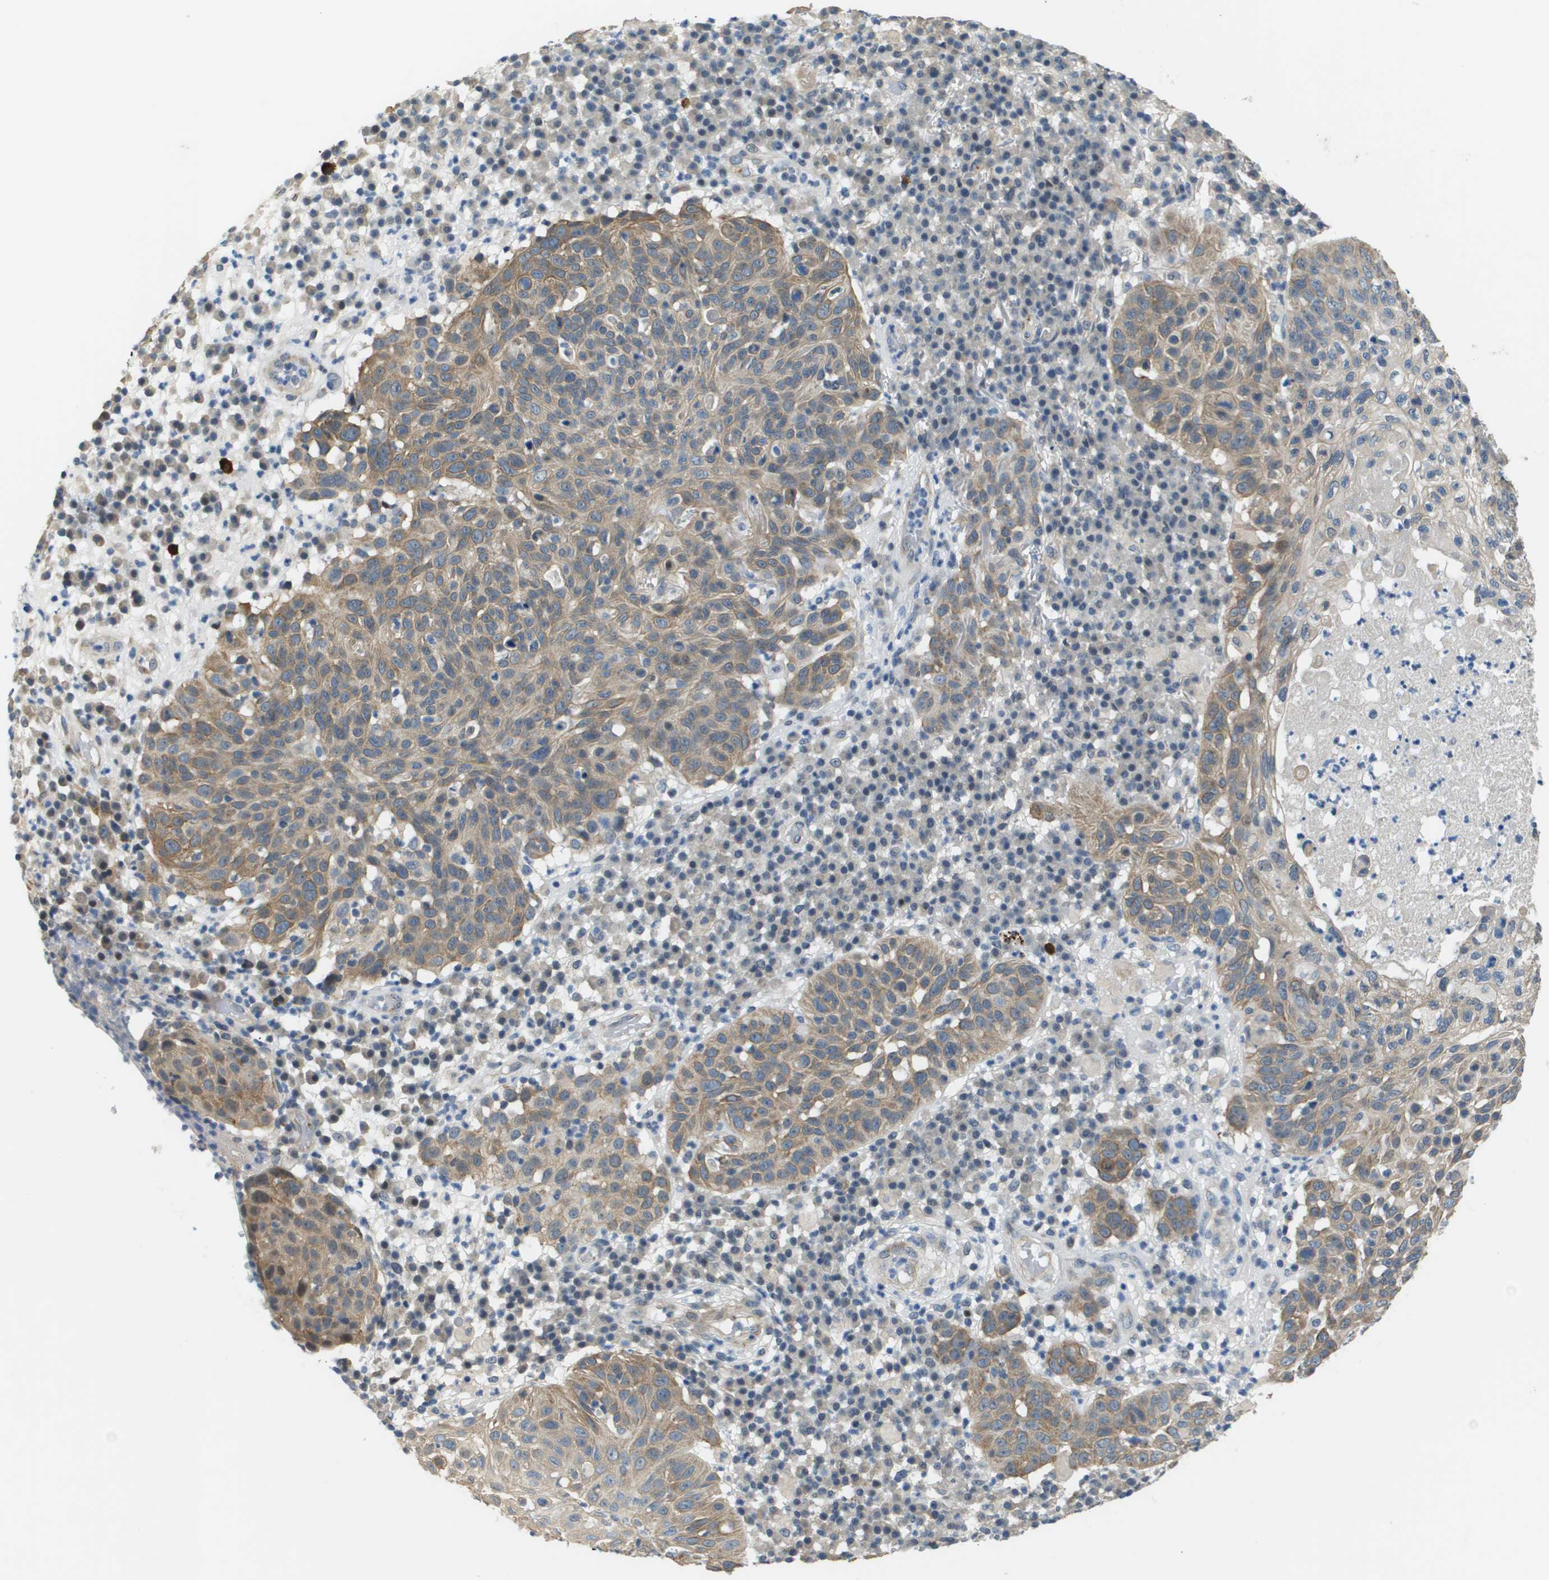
{"staining": {"intensity": "weak", "quantity": ">75%", "location": "cytoplasmic/membranous"}, "tissue": "skin cancer", "cell_type": "Tumor cells", "image_type": "cancer", "snomed": [{"axis": "morphology", "description": "Squamous cell carcinoma in situ, NOS"}, {"axis": "morphology", "description": "Squamous cell carcinoma, NOS"}, {"axis": "topography", "description": "Skin"}], "caption": "A brown stain highlights weak cytoplasmic/membranous staining of a protein in squamous cell carcinoma (skin) tumor cells. Using DAB (3,3'-diaminobenzidine) (brown) and hematoxylin (blue) stains, captured at high magnification using brightfield microscopy.", "gene": "OTUD5", "patient": {"sex": "male", "age": 93}}